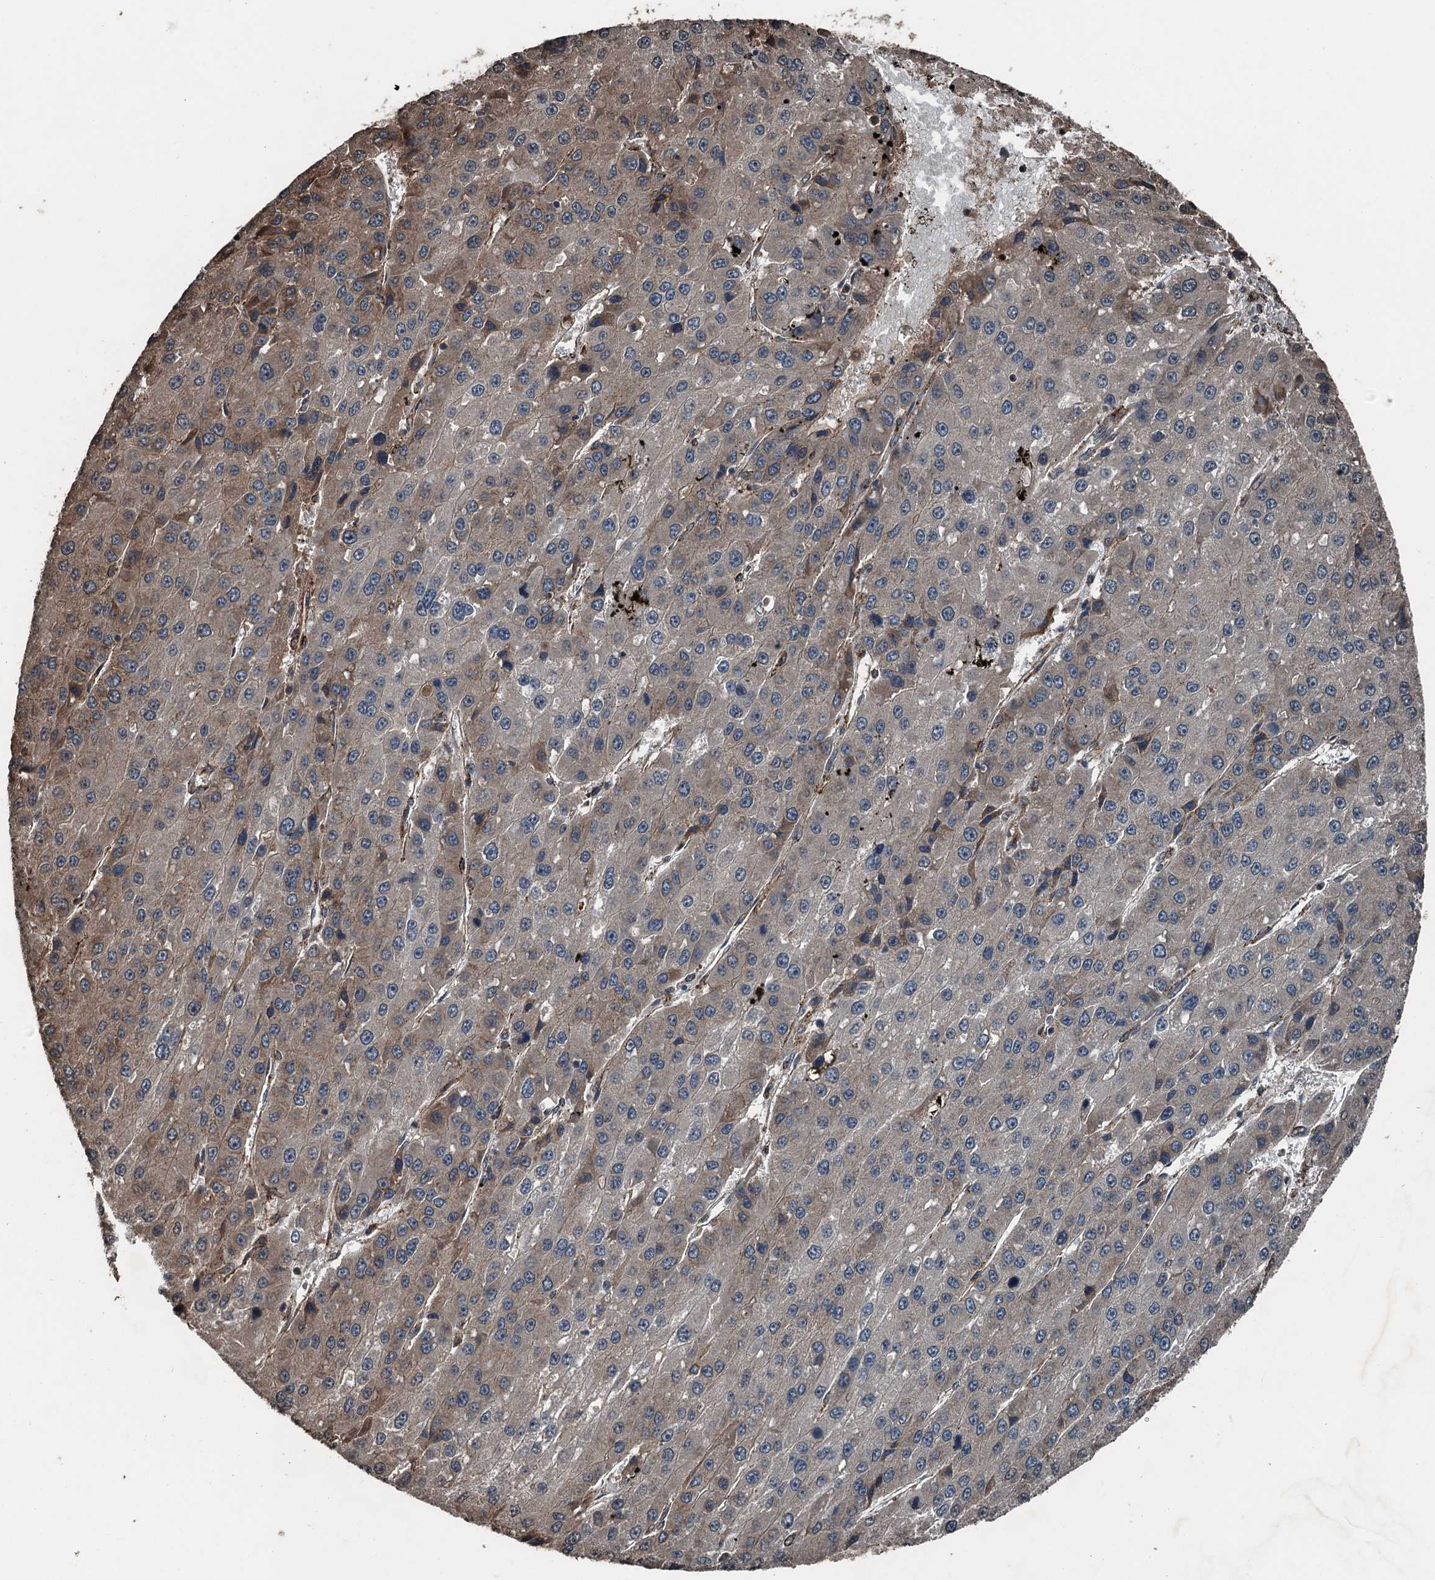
{"staining": {"intensity": "moderate", "quantity": "<25%", "location": "cytoplasmic/membranous"}, "tissue": "liver cancer", "cell_type": "Tumor cells", "image_type": "cancer", "snomed": [{"axis": "morphology", "description": "Carcinoma, Hepatocellular, NOS"}, {"axis": "topography", "description": "Liver"}], "caption": "Protein analysis of liver cancer tissue reveals moderate cytoplasmic/membranous staining in approximately <25% of tumor cells. The staining is performed using DAB brown chromogen to label protein expression. The nuclei are counter-stained blue using hematoxylin.", "gene": "TCTN1", "patient": {"sex": "female", "age": 73}}